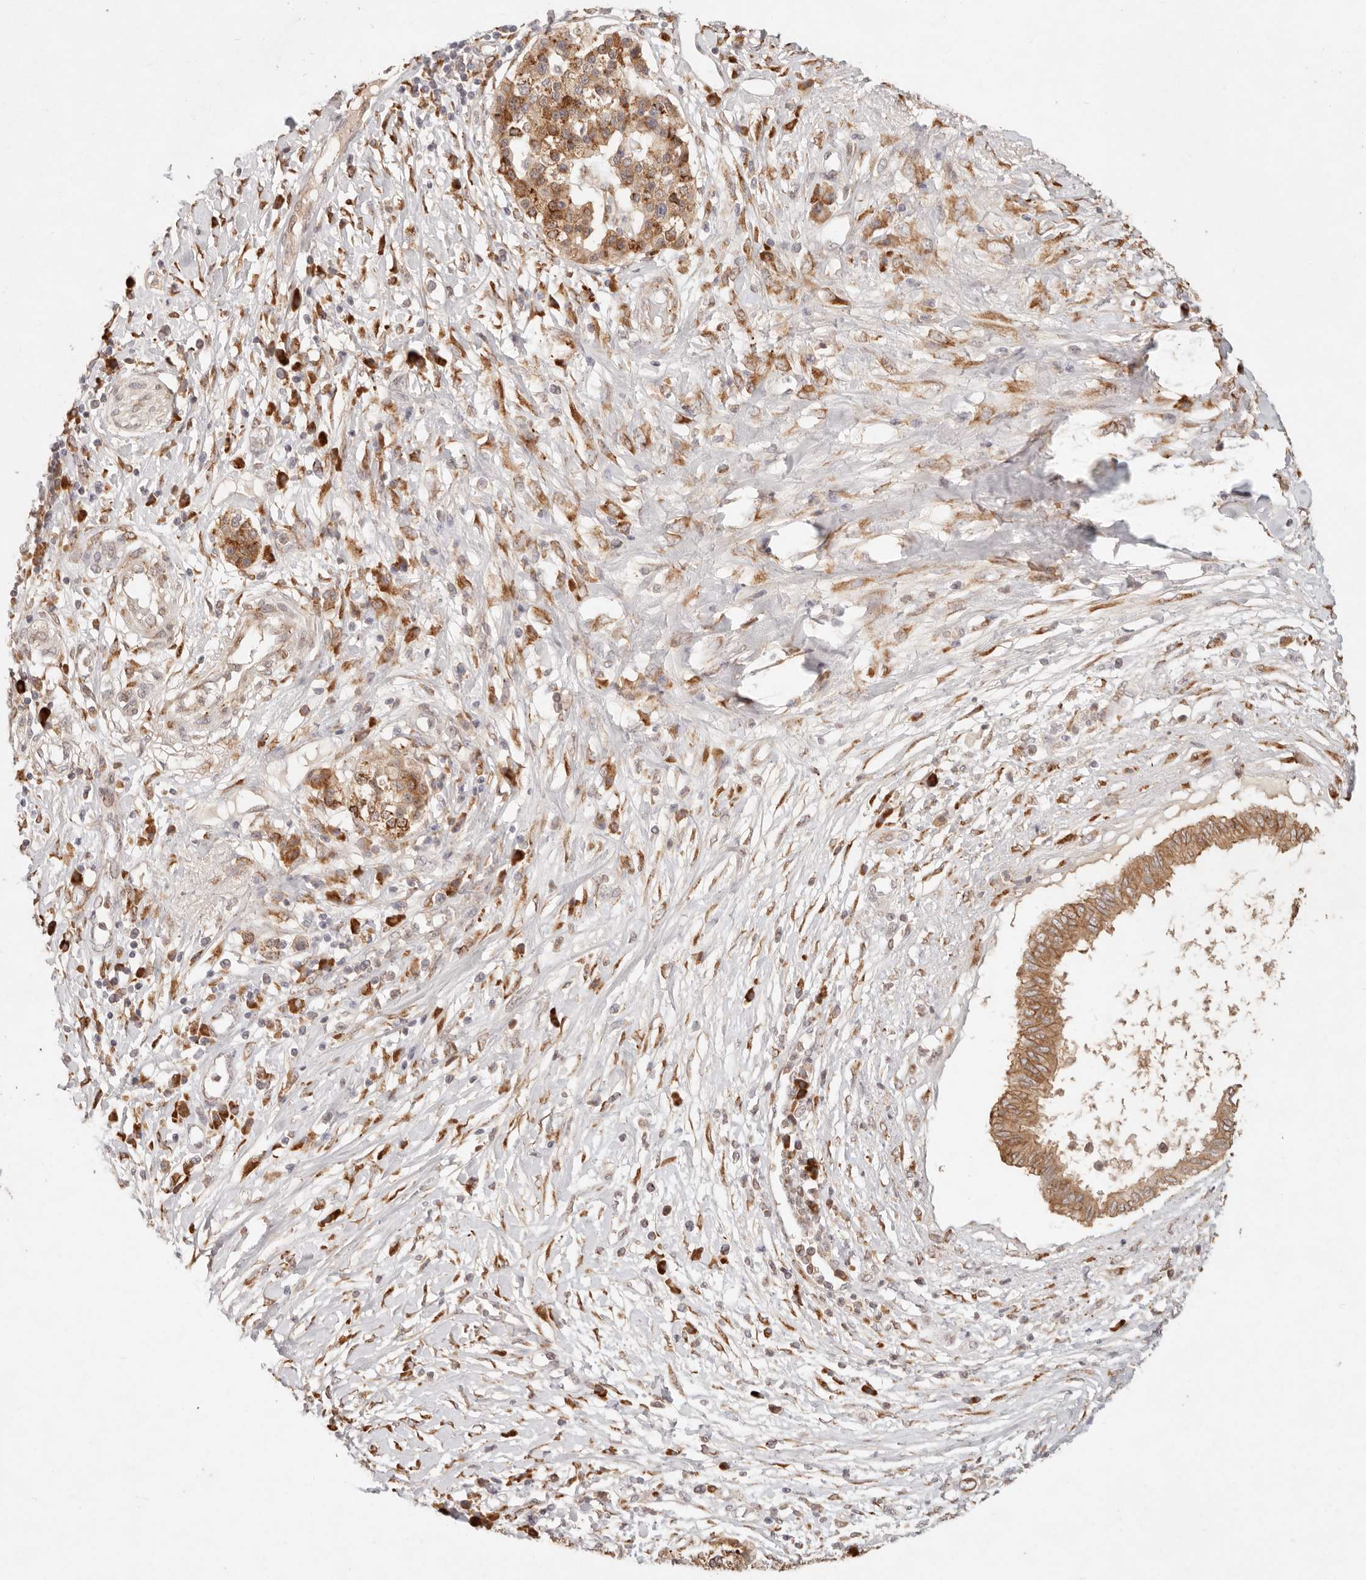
{"staining": {"intensity": "strong", "quantity": "25%-75%", "location": "cytoplasmic/membranous"}, "tissue": "pancreatic cancer", "cell_type": "Tumor cells", "image_type": "cancer", "snomed": [{"axis": "morphology", "description": "Adenocarcinoma, NOS"}, {"axis": "topography", "description": "Pancreas"}], "caption": "Tumor cells reveal high levels of strong cytoplasmic/membranous positivity in about 25%-75% of cells in human pancreatic adenocarcinoma.", "gene": "C1orf127", "patient": {"sex": "female", "age": 56}}